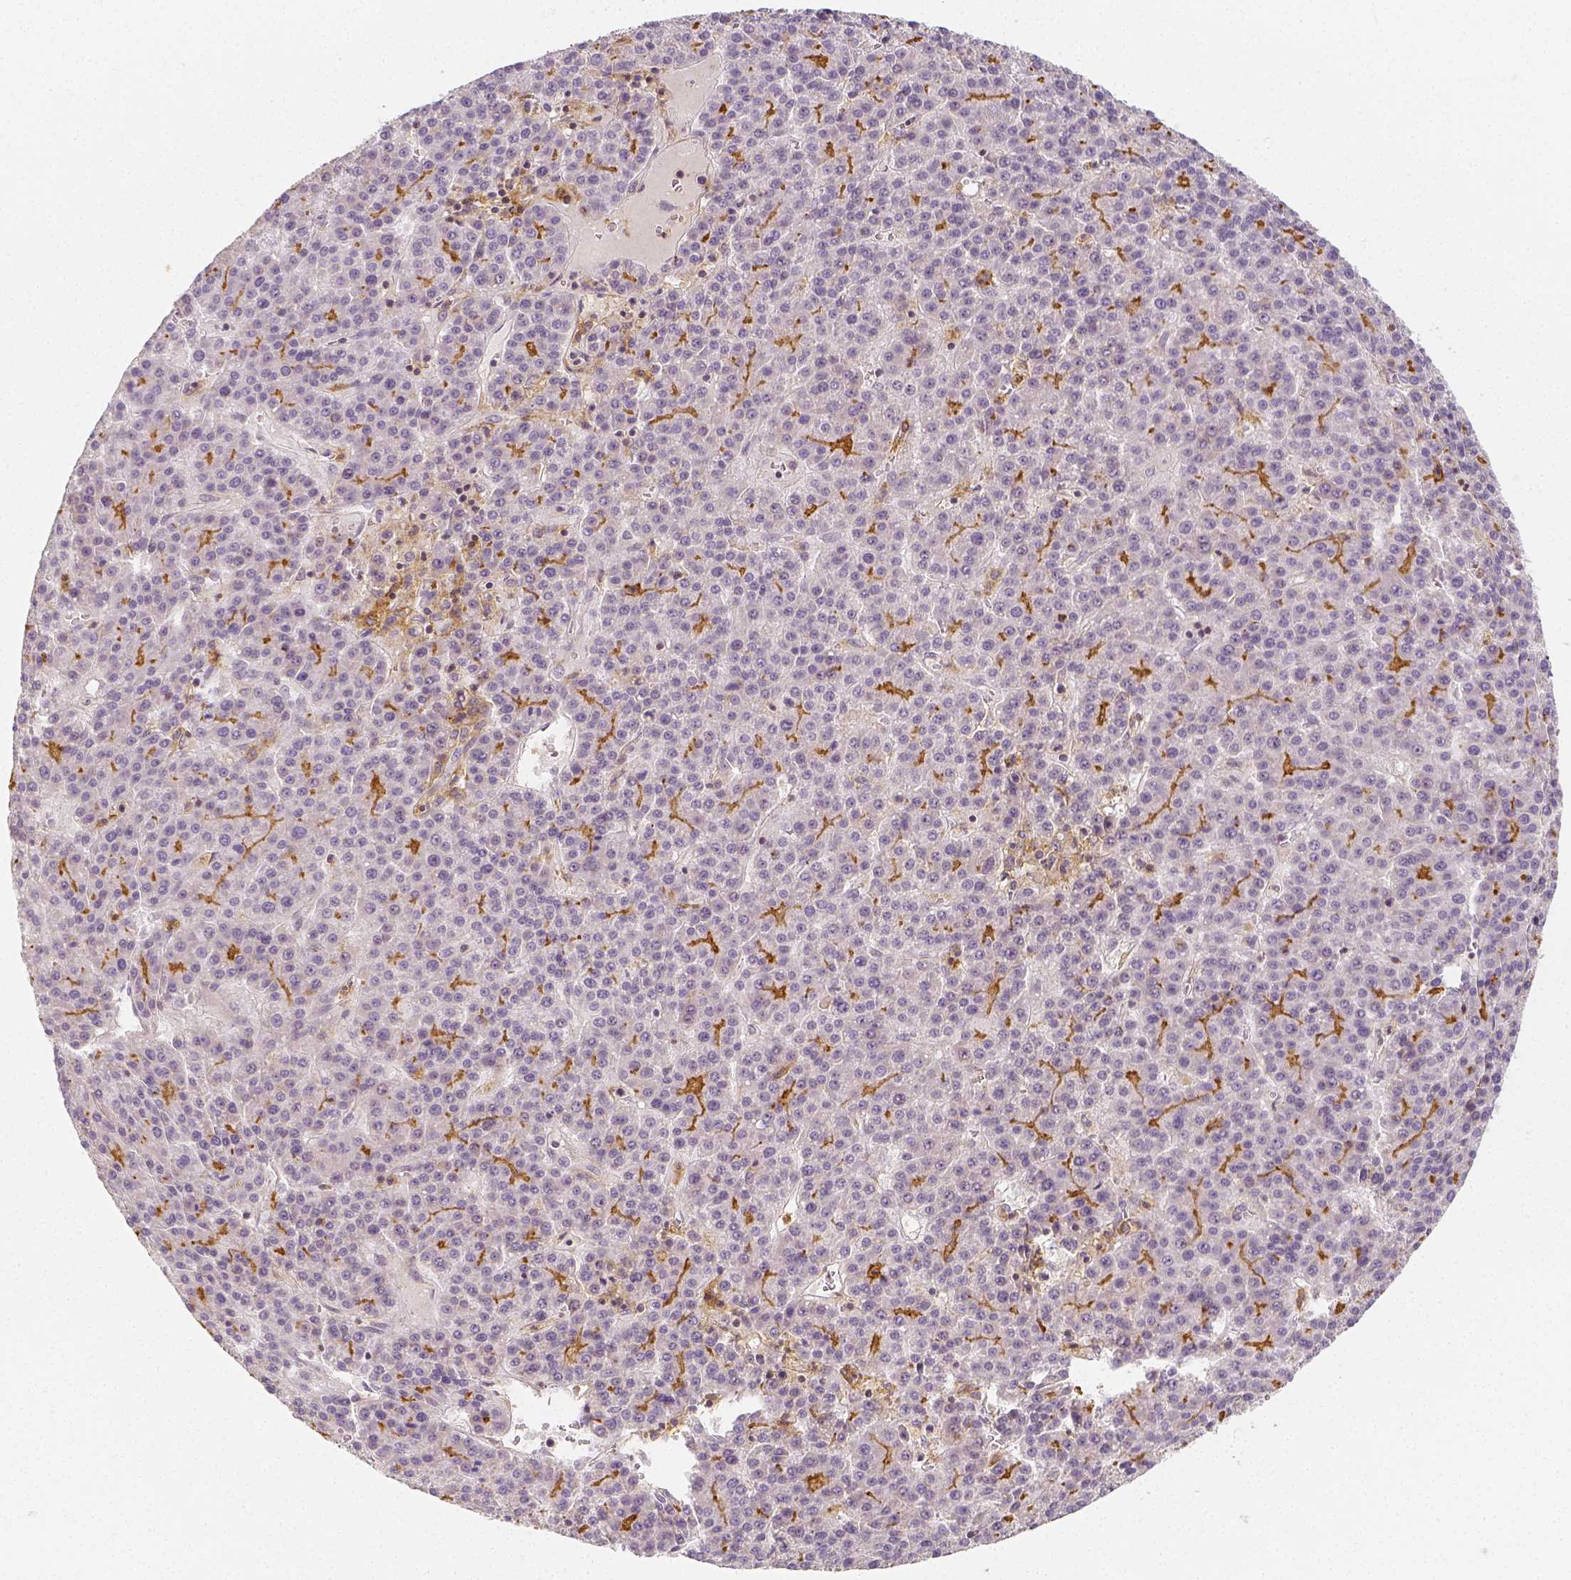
{"staining": {"intensity": "negative", "quantity": "none", "location": "none"}, "tissue": "liver cancer", "cell_type": "Tumor cells", "image_type": "cancer", "snomed": [{"axis": "morphology", "description": "Carcinoma, Hepatocellular, NOS"}, {"axis": "topography", "description": "Liver"}], "caption": "IHC photomicrograph of neoplastic tissue: liver cancer stained with DAB (3,3'-diaminobenzidine) shows no significant protein staining in tumor cells. Brightfield microscopy of immunohistochemistry (IHC) stained with DAB (brown) and hematoxylin (blue), captured at high magnification.", "gene": "PTPRJ", "patient": {"sex": "female", "age": 58}}